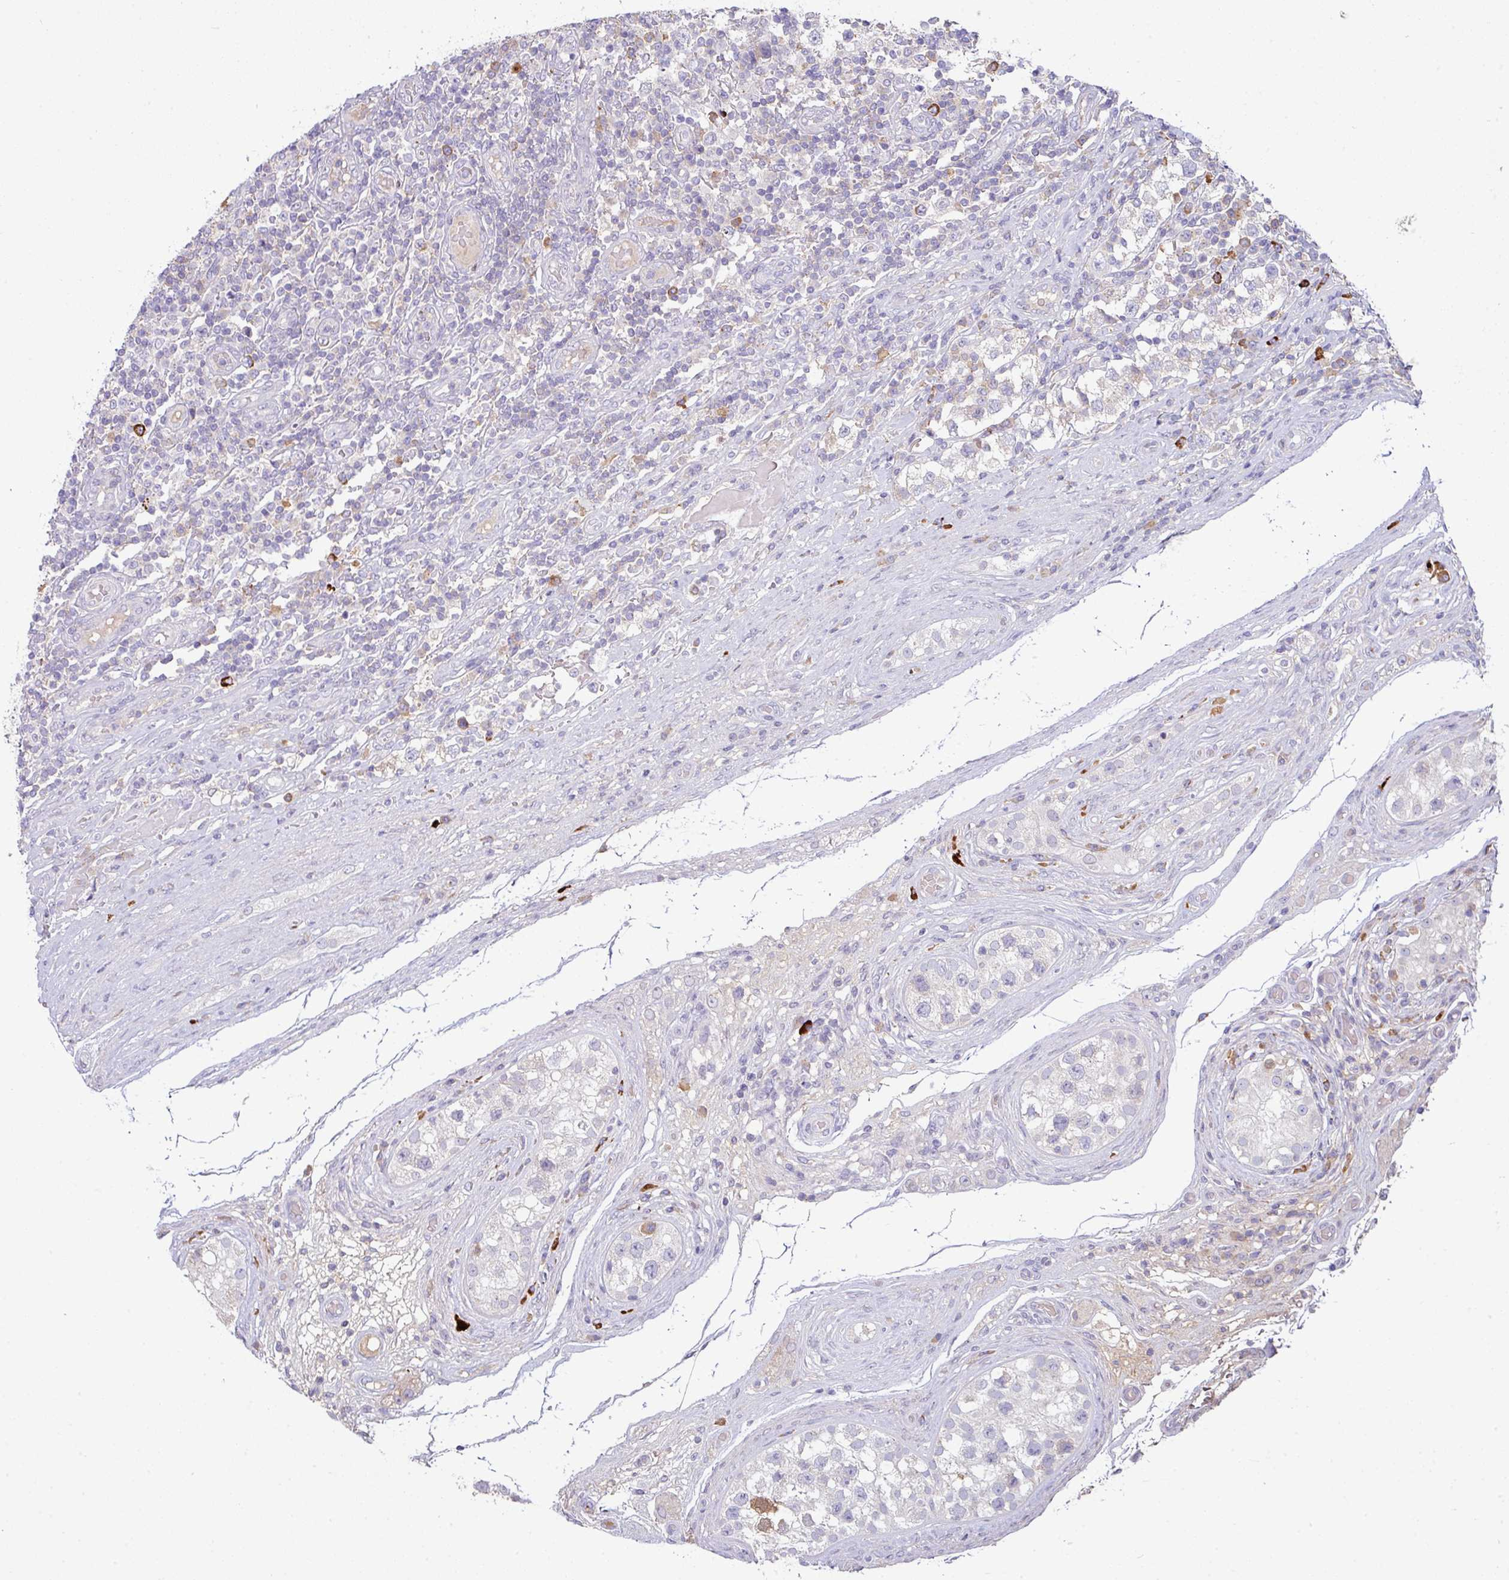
{"staining": {"intensity": "negative", "quantity": "none", "location": "none"}, "tissue": "testis cancer", "cell_type": "Tumor cells", "image_type": "cancer", "snomed": [{"axis": "morphology", "description": "Seminoma, NOS"}, {"axis": "topography", "description": "Testis"}], "caption": "Tumor cells show no significant positivity in testis cancer. (DAB (3,3'-diaminobenzidine) immunohistochemistry visualized using brightfield microscopy, high magnification).", "gene": "SLAMF6", "patient": {"sex": "male", "age": 34}}